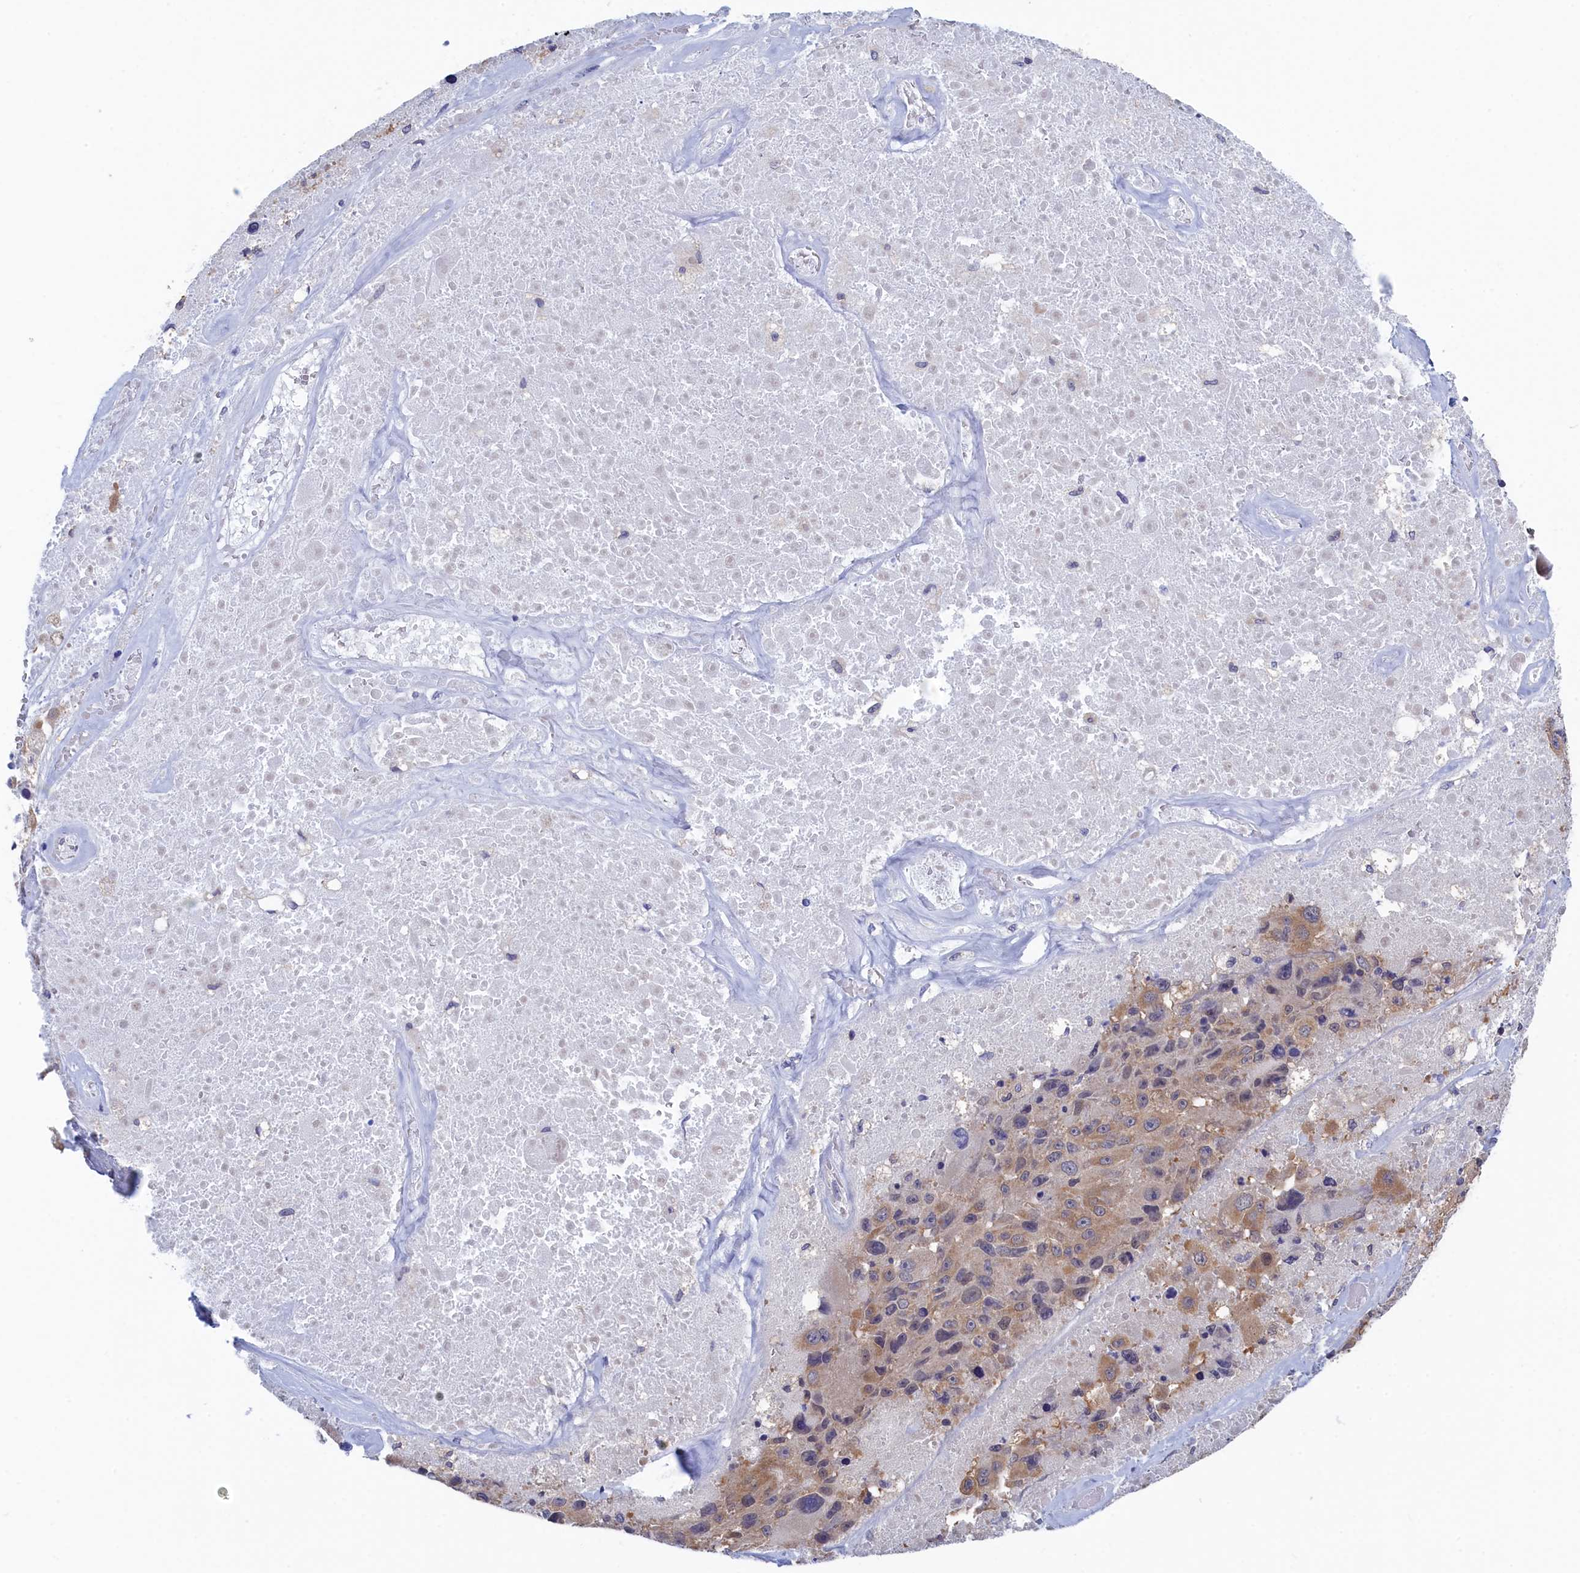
{"staining": {"intensity": "negative", "quantity": "none", "location": "none"}, "tissue": "melanoma", "cell_type": "Tumor cells", "image_type": "cancer", "snomed": [{"axis": "morphology", "description": "Malignant melanoma, Metastatic site"}, {"axis": "topography", "description": "Lymph node"}], "caption": "This histopathology image is of malignant melanoma (metastatic site) stained with immunohistochemistry to label a protein in brown with the nuclei are counter-stained blue. There is no expression in tumor cells.", "gene": "PGP", "patient": {"sex": "male", "age": 62}}